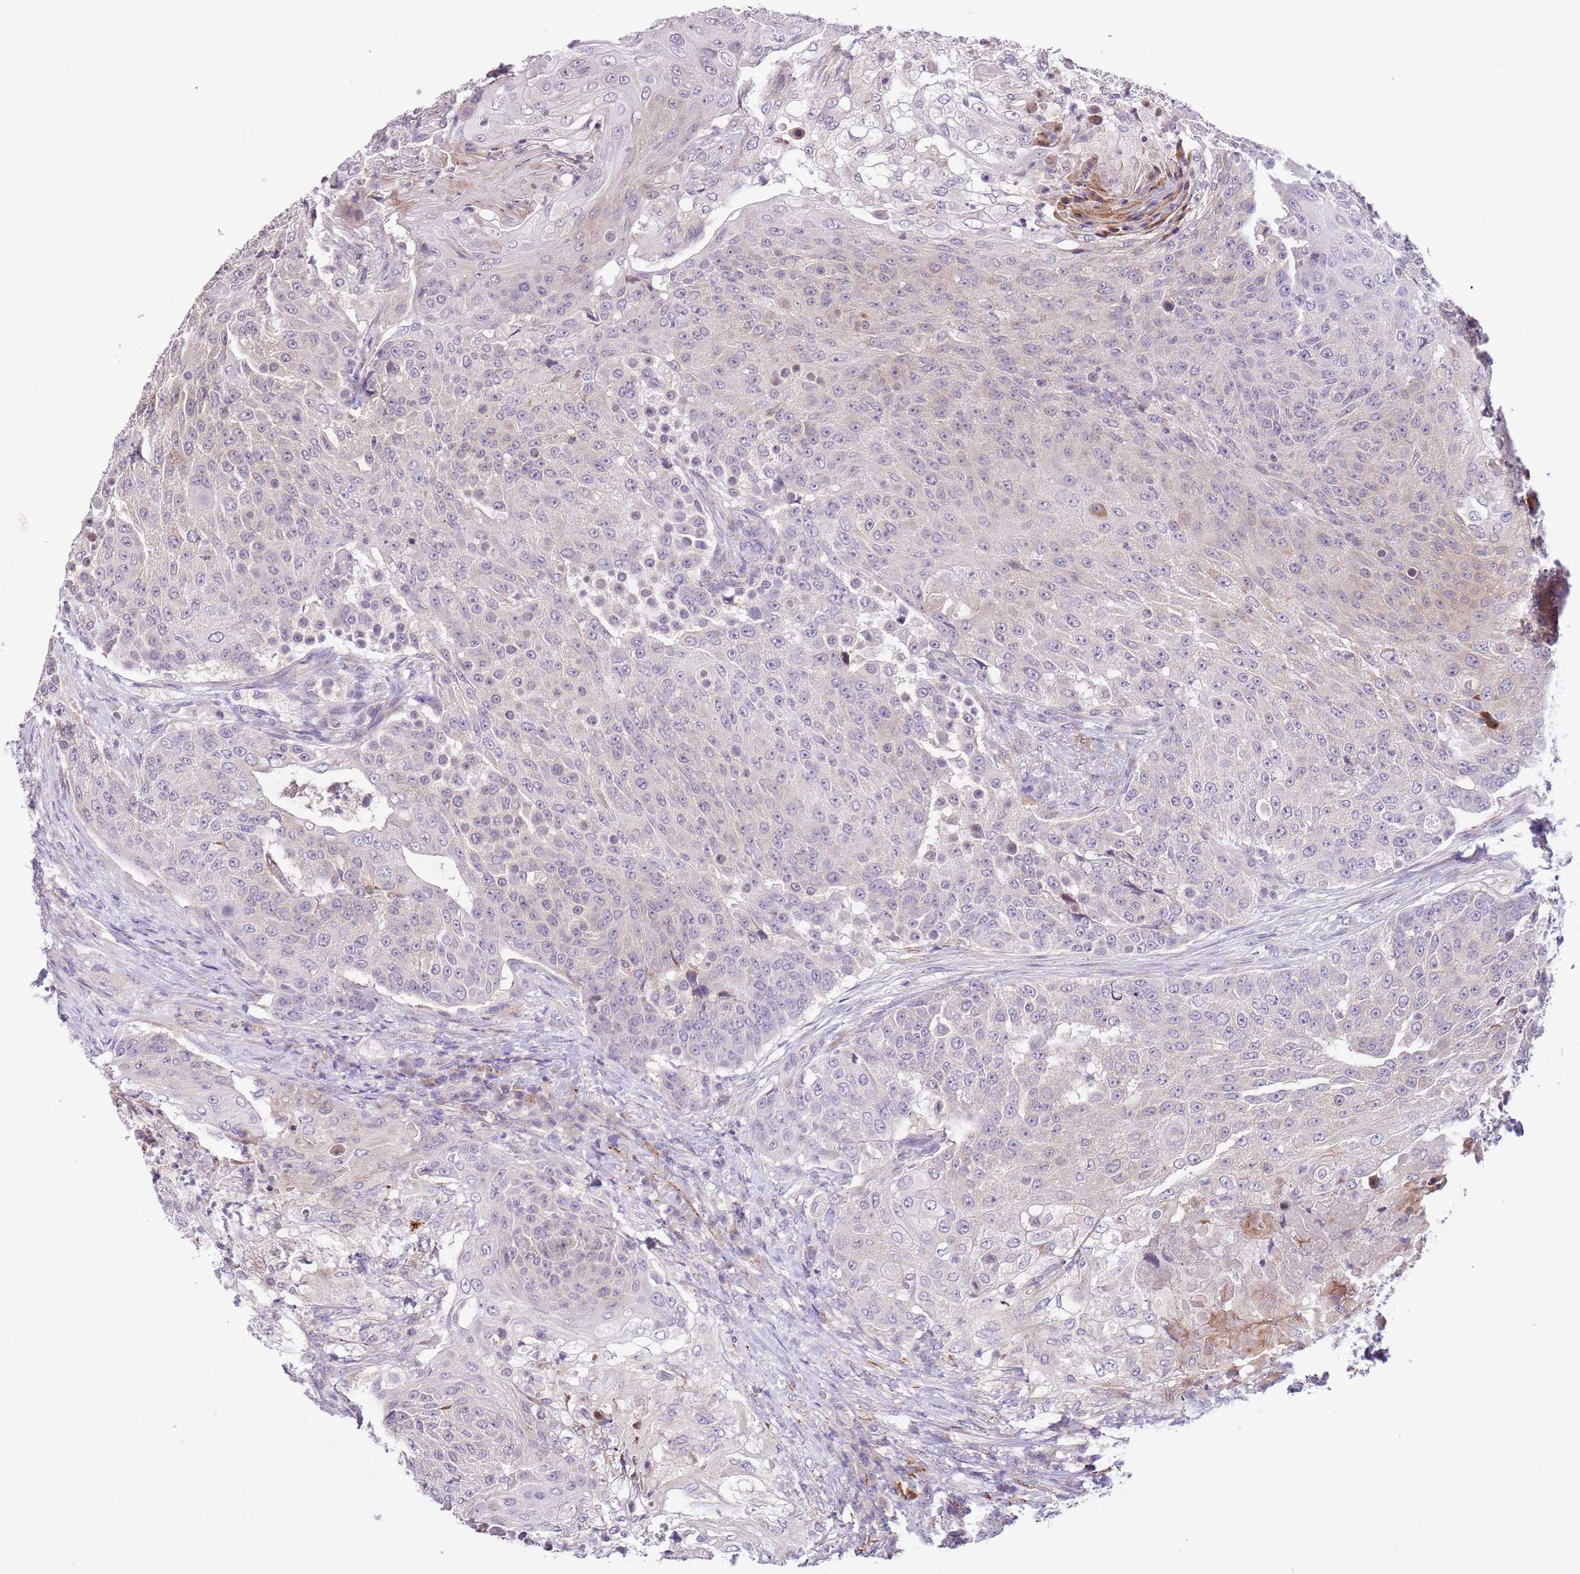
{"staining": {"intensity": "negative", "quantity": "none", "location": "none"}, "tissue": "urothelial cancer", "cell_type": "Tumor cells", "image_type": "cancer", "snomed": [{"axis": "morphology", "description": "Urothelial carcinoma, High grade"}, {"axis": "topography", "description": "Urinary bladder"}], "caption": "Human urothelial carcinoma (high-grade) stained for a protein using IHC reveals no positivity in tumor cells.", "gene": "ZNF658", "patient": {"sex": "female", "age": 63}}